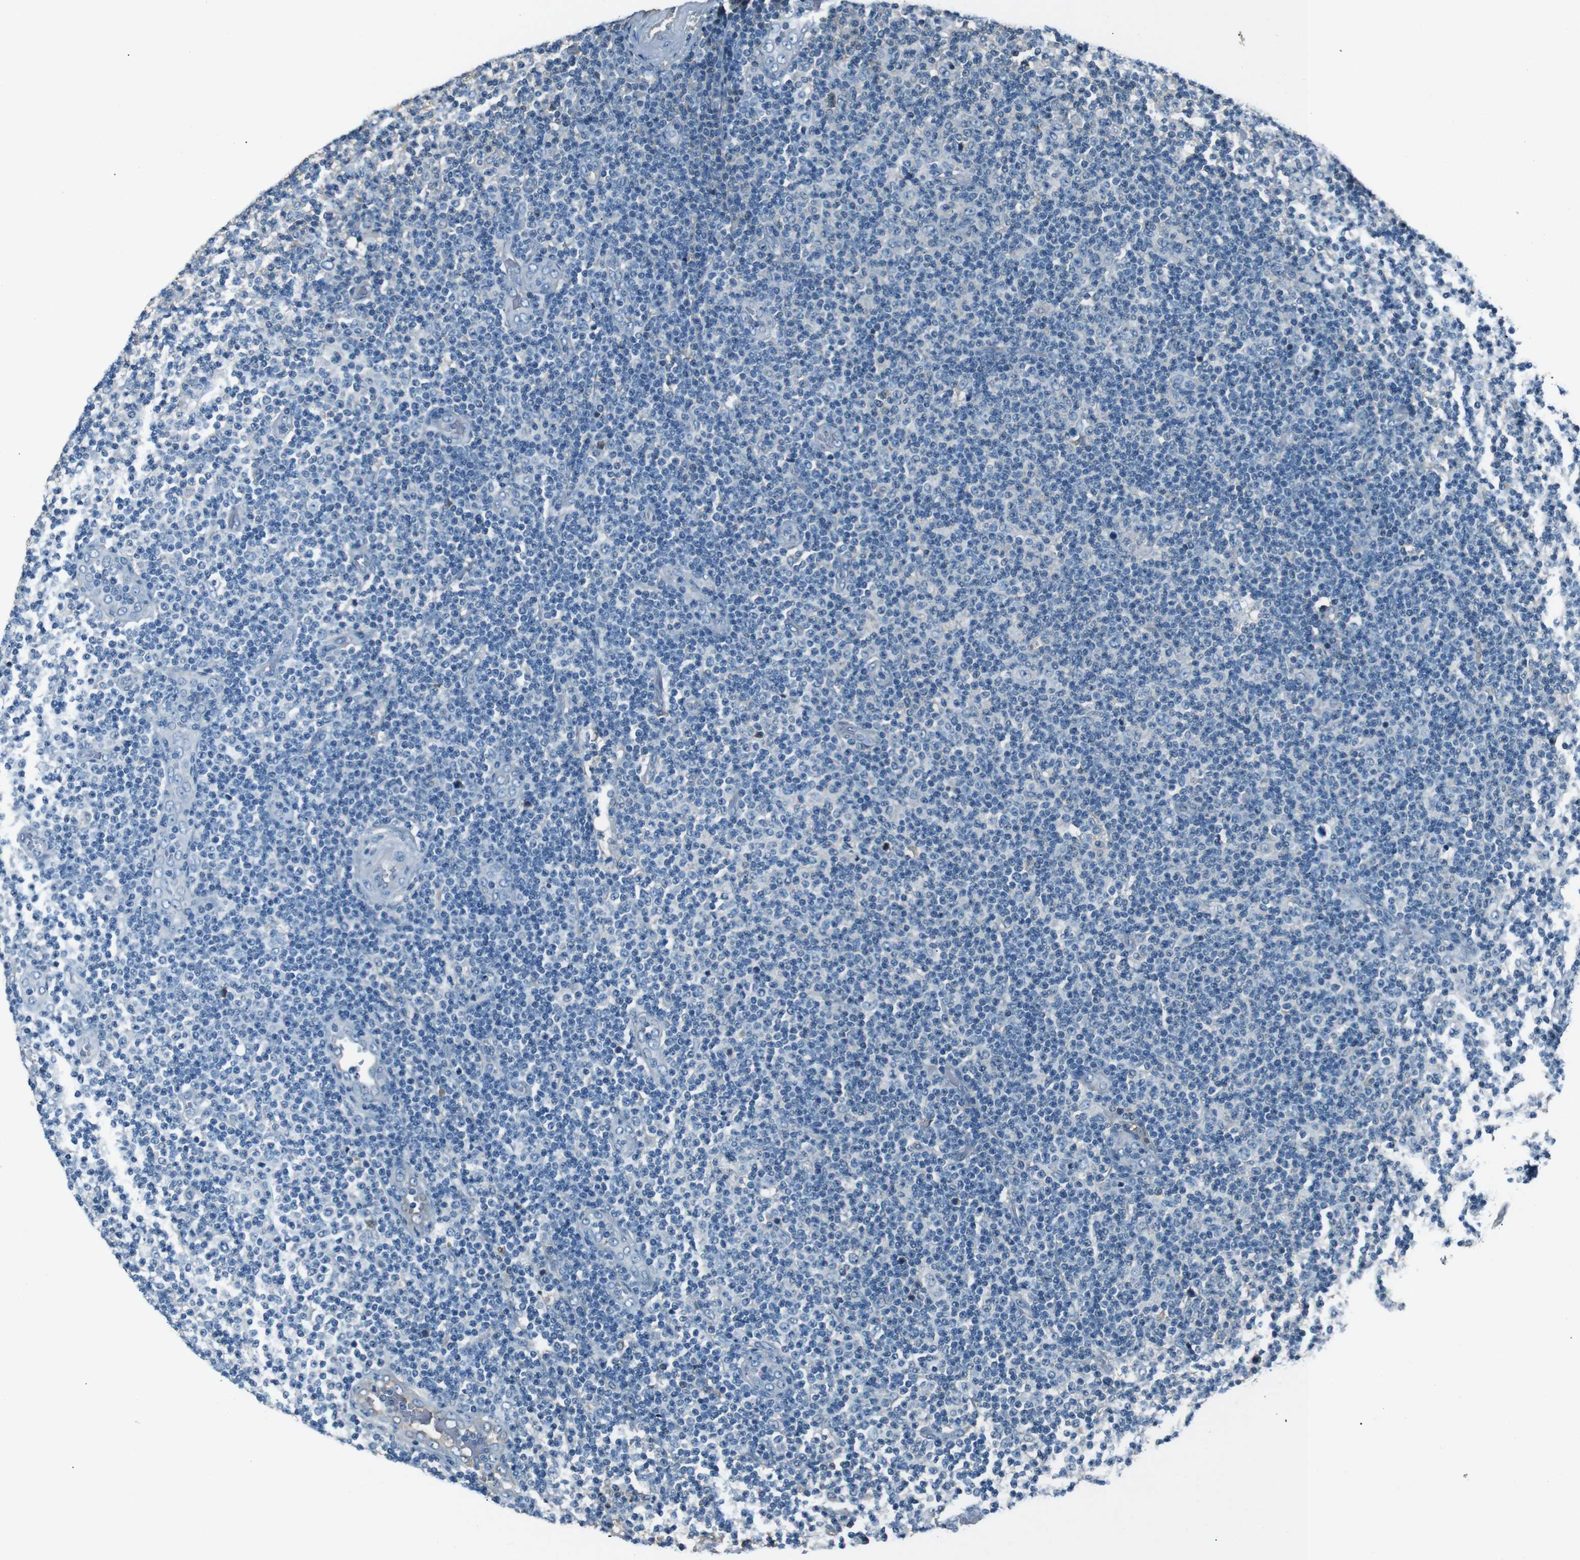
{"staining": {"intensity": "negative", "quantity": "none", "location": "none"}, "tissue": "lymphoma", "cell_type": "Tumor cells", "image_type": "cancer", "snomed": [{"axis": "morphology", "description": "Malignant lymphoma, non-Hodgkin's type, Low grade"}, {"axis": "topography", "description": "Lymph node"}], "caption": "High magnification brightfield microscopy of low-grade malignant lymphoma, non-Hodgkin's type stained with DAB (3,3'-diaminobenzidine) (brown) and counterstained with hematoxylin (blue): tumor cells show no significant staining.", "gene": "LEP", "patient": {"sex": "male", "age": 83}}